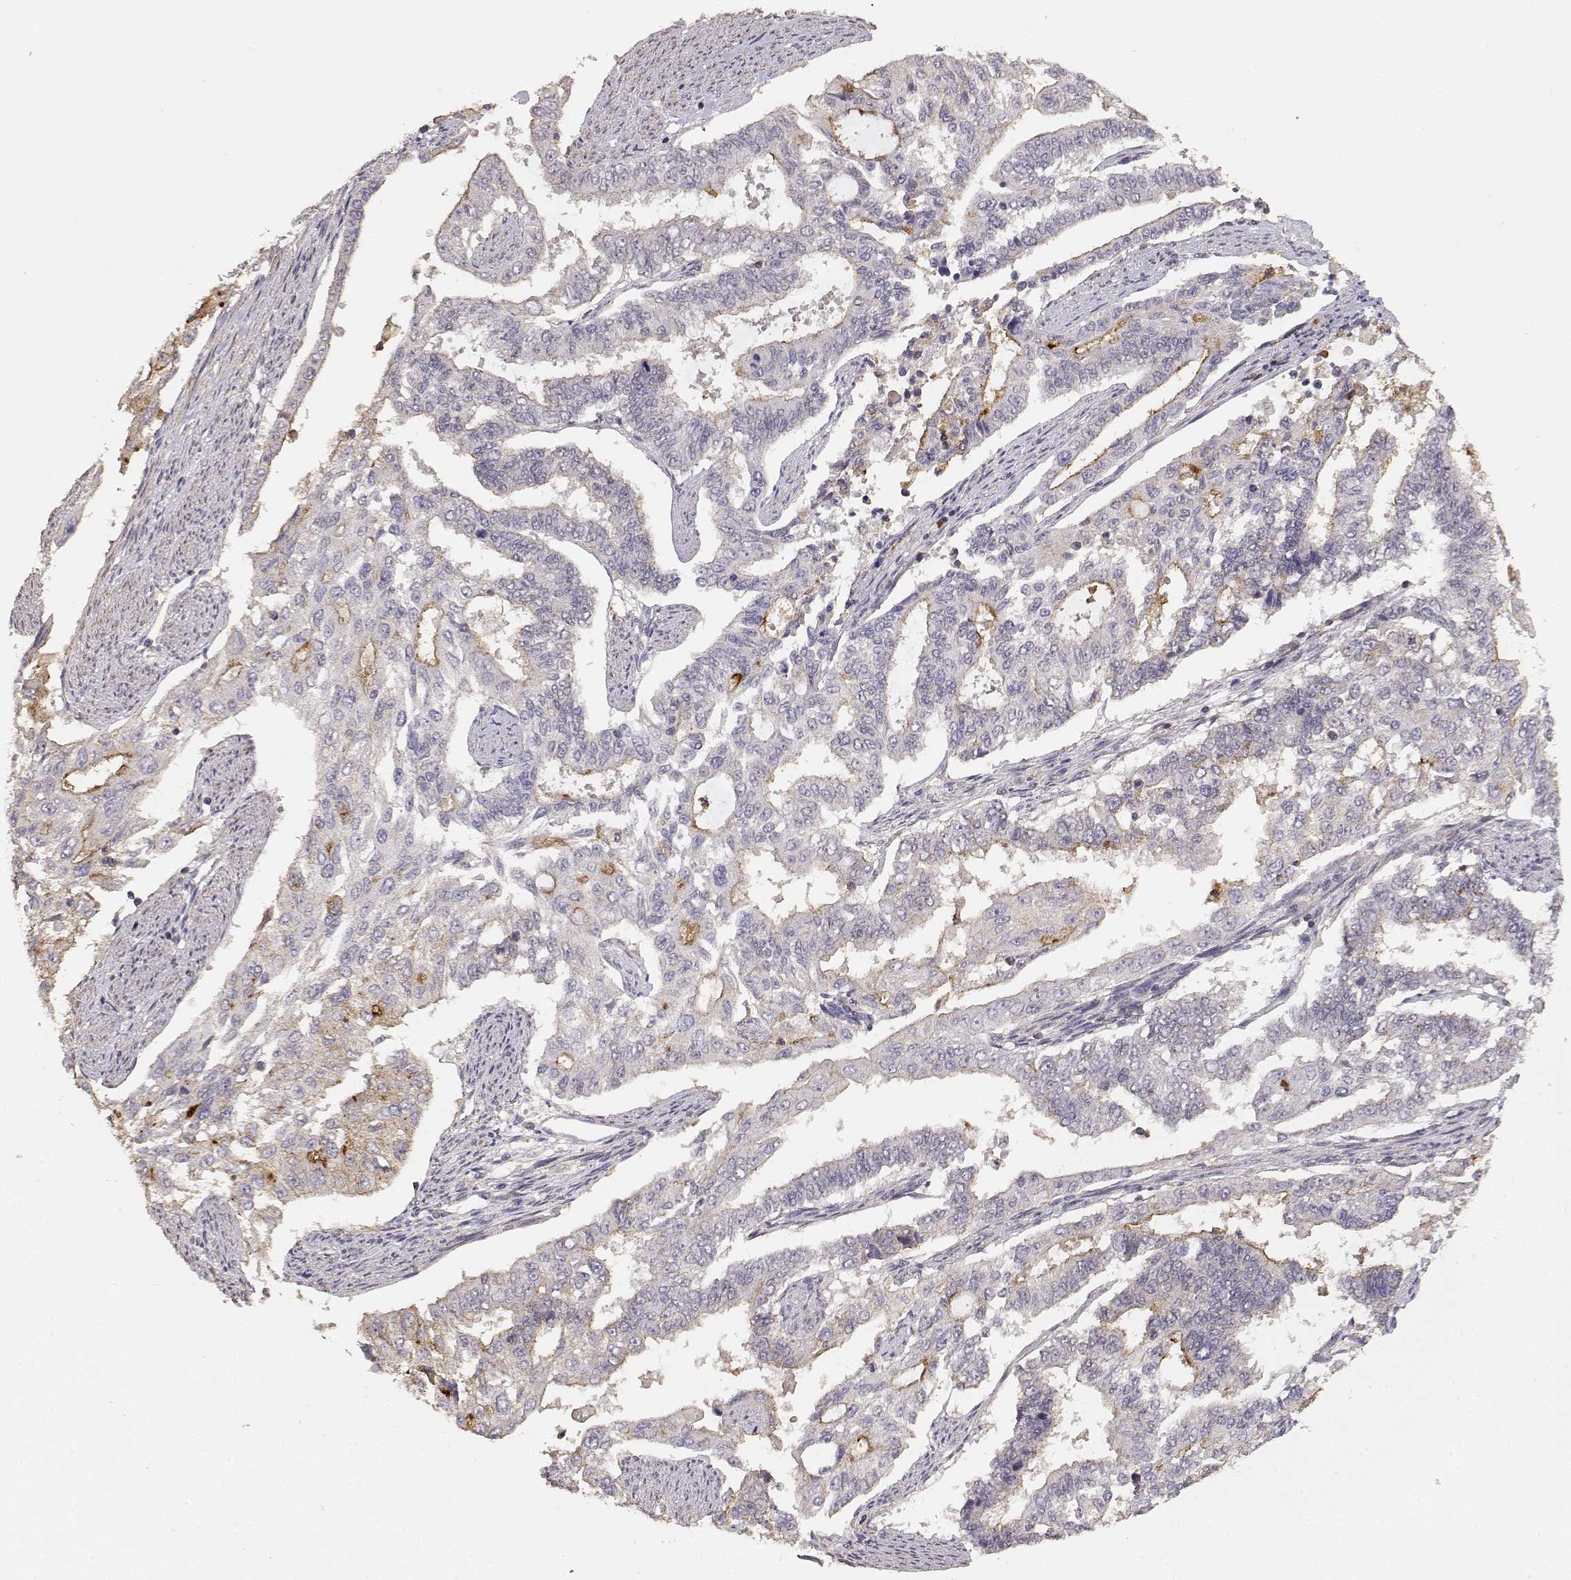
{"staining": {"intensity": "moderate", "quantity": "<25%", "location": "cytoplasmic/membranous"}, "tissue": "endometrial cancer", "cell_type": "Tumor cells", "image_type": "cancer", "snomed": [{"axis": "morphology", "description": "Adenocarcinoma, NOS"}, {"axis": "topography", "description": "Uterus"}], "caption": "Protein staining reveals moderate cytoplasmic/membranous expression in about <25% of tumor cells in adenocarcinoma (endometrial).", "gene": "TNFRSF10C", "patient": {"sex": "female", "age": 59}}